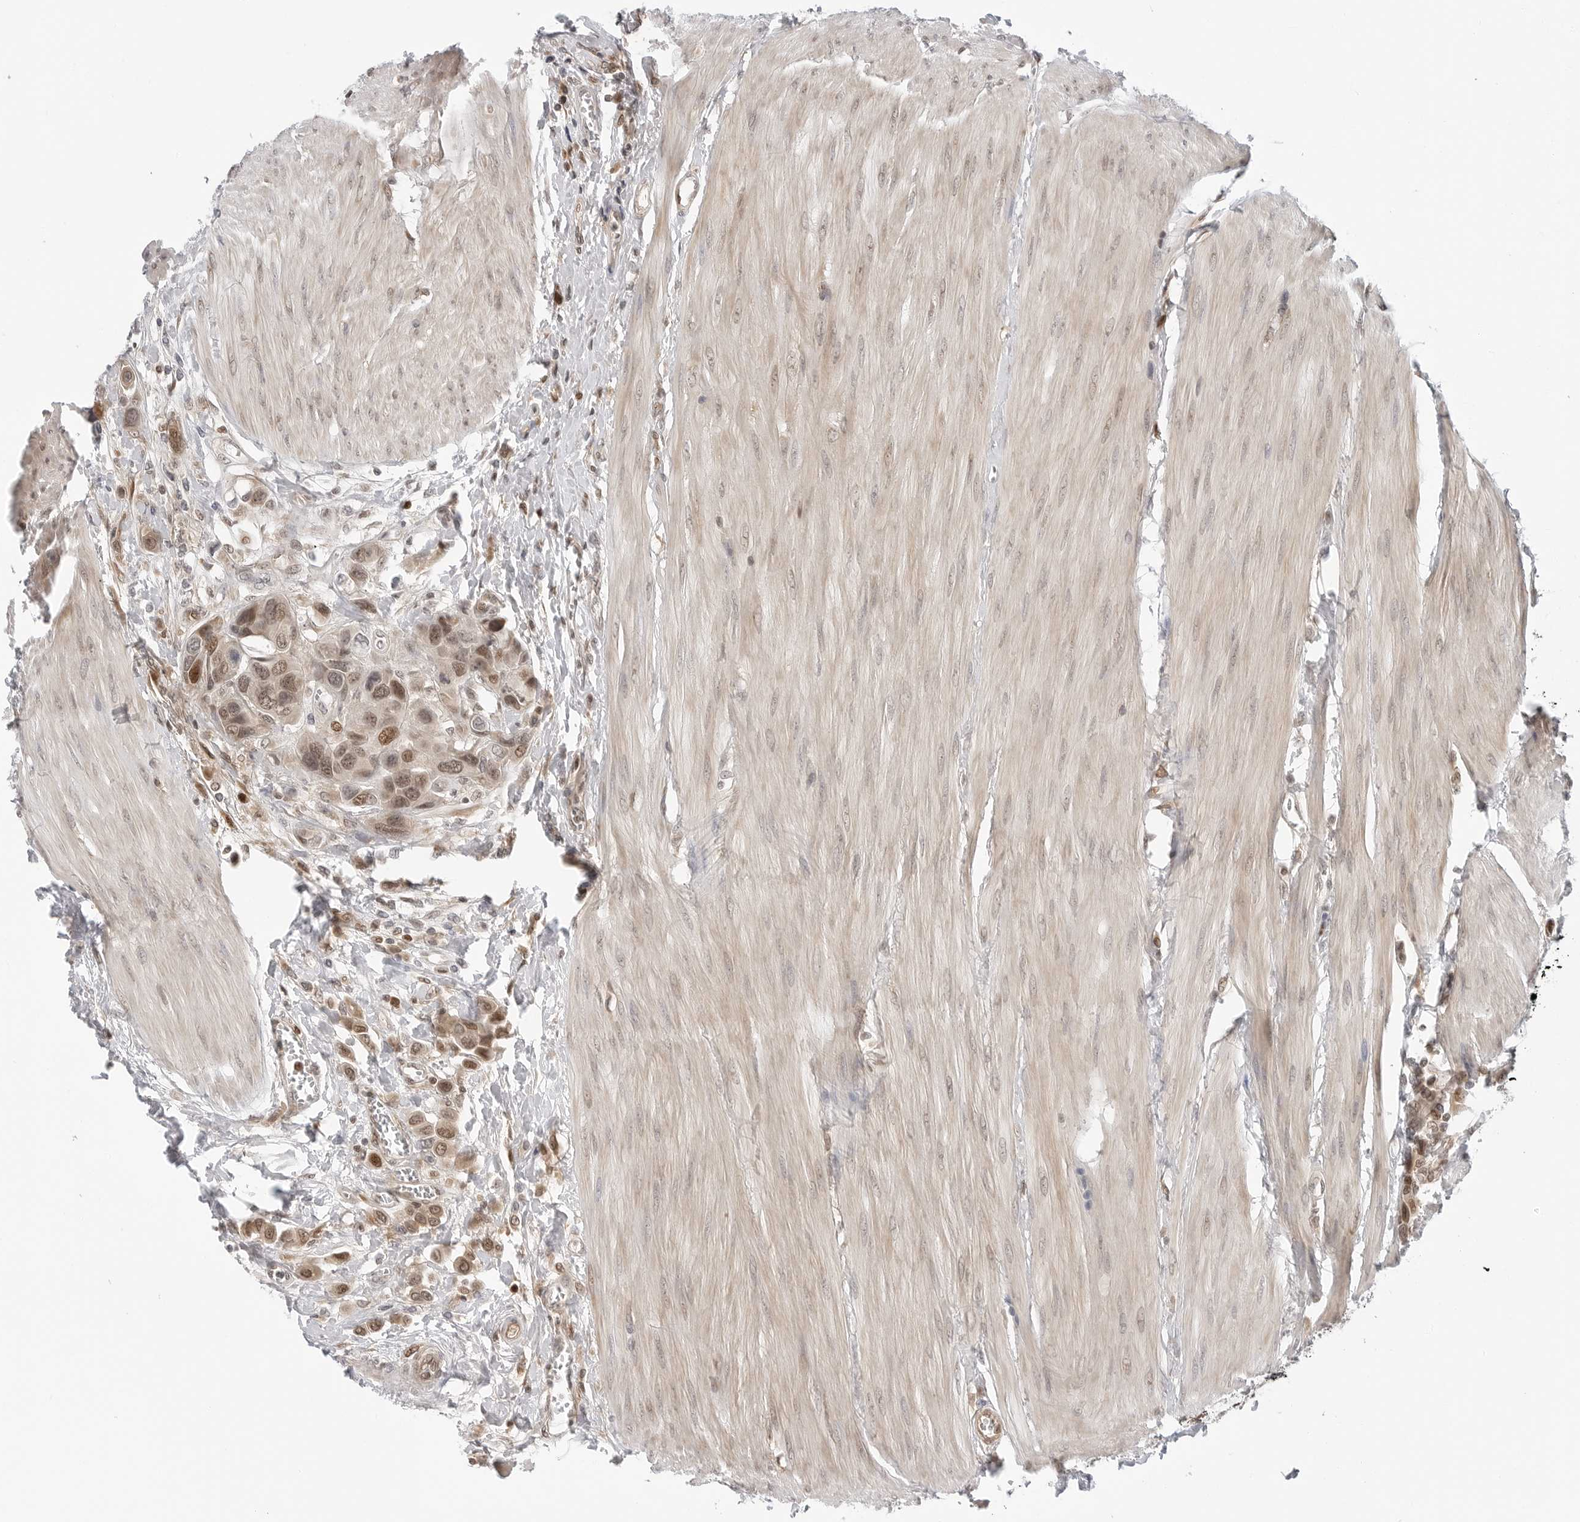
{"staining": {"intensity": "moderate", "quantity": ">75%", "location": "nuclear"}, "tissue": "urothelial cancer", "cell_type": "Tumor cells", "image_type": "cancer", "snomed": [{"axis": "morphology", "description": "Urothelial carcinoma, High grade"}, {"axis": "topography", "description": "Urinary bladder"}], "caption": "High-magnification brightfield microscopy of urothelial carcinoma (high-grade) stained with DAB (brown) and counterstained with hematoxylin (blue). tumor cells exhibit moderate nuclear staining is present in about>75% of cells.", "gene": "TIPRL", "patient": {"sex": "male", "age": 50}}